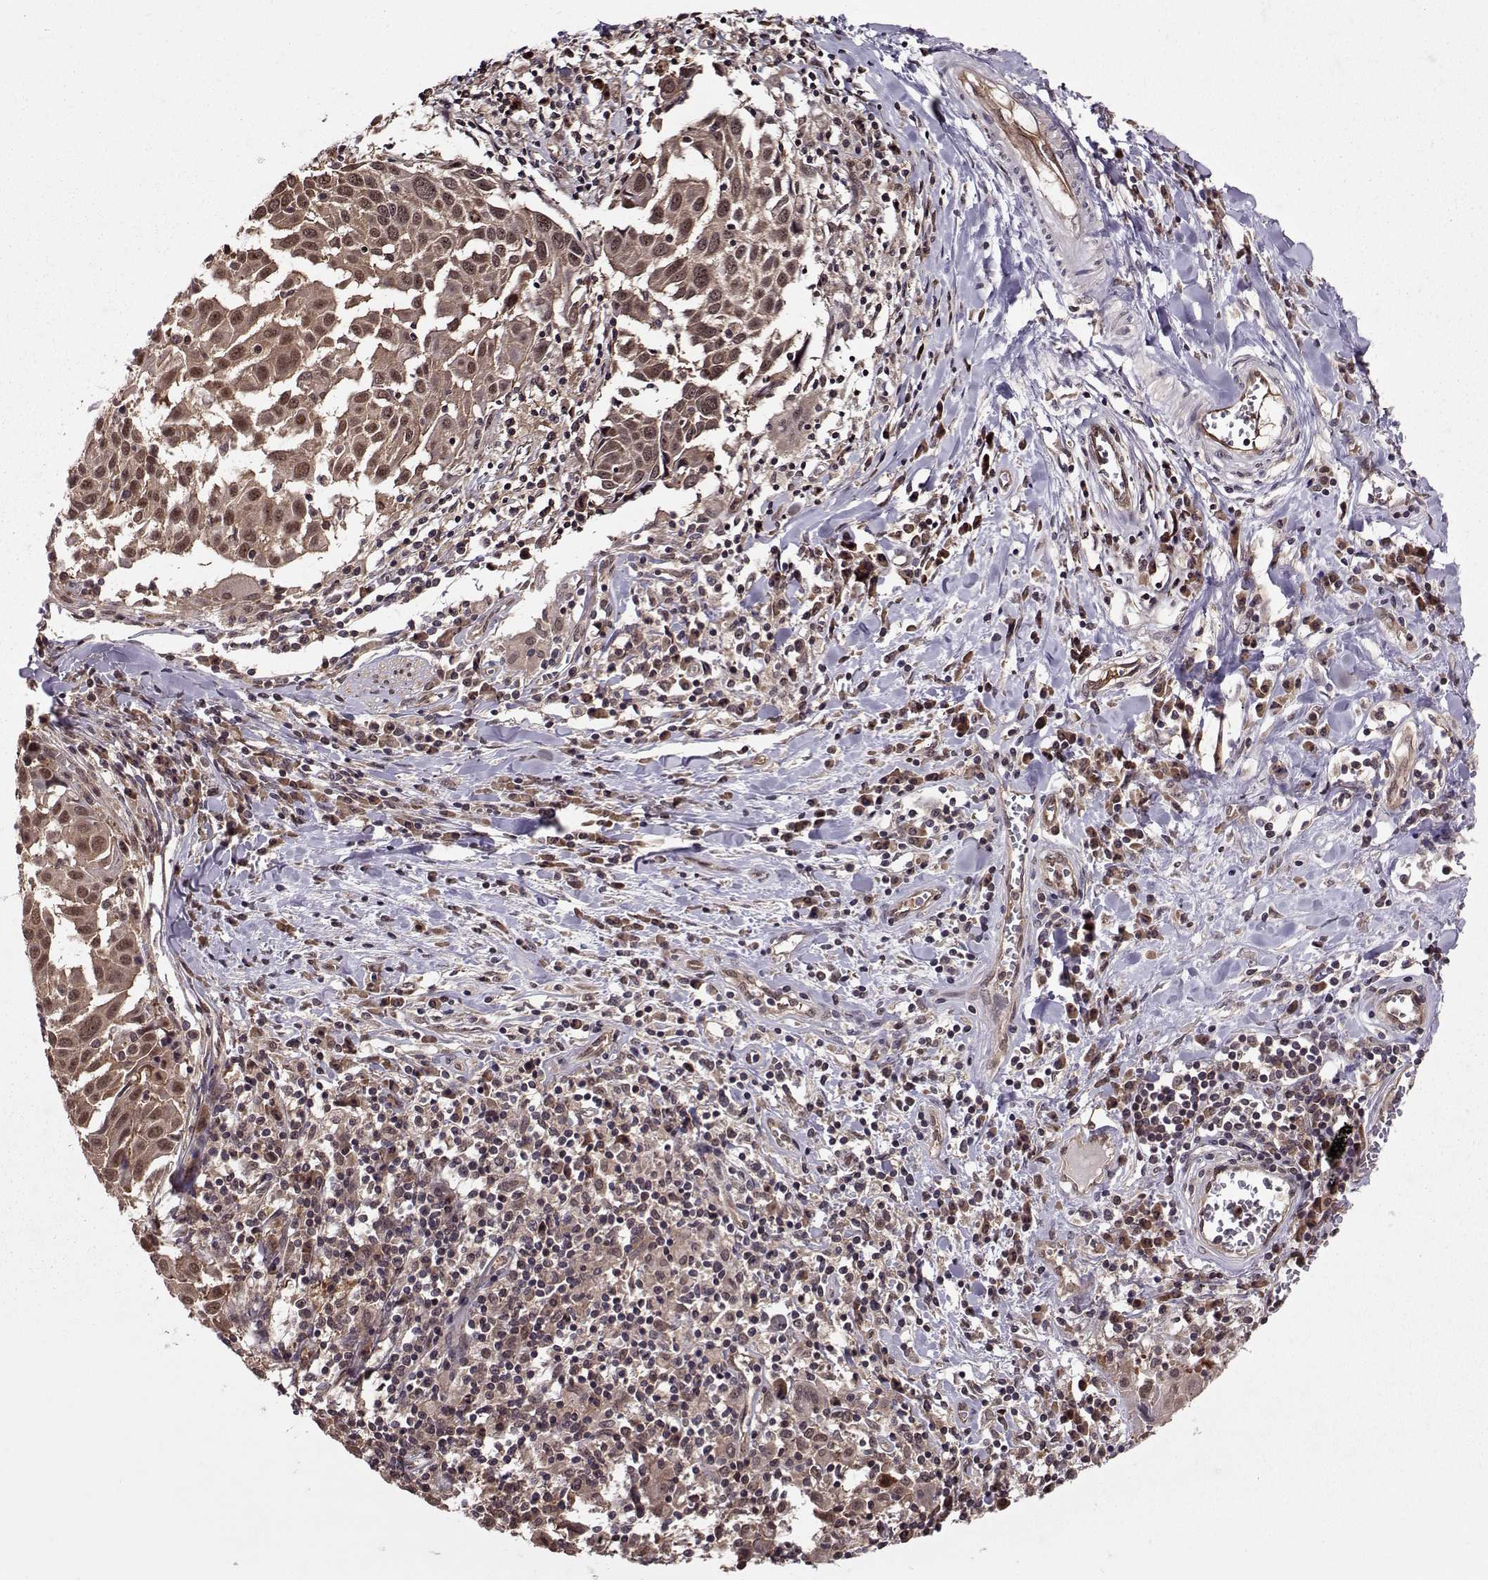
{"staining": {"intensity": "moderate", "quantity": "25%-75%", "location": "cytoplasmic/membranous,nuclear"}, "tissue": "lung cancer", "cell_type": "Tumor cells", "image_type": "cancer", "snomed": [{"axis": "morphology", "description": "Squamous cell carcinoma, NOS"}, {"axis": "topography", "description": "Lung"}], "caption": "A histopathology image of squamous cell carcinoma (lung) stained for a protein displays moderate cytoplasmic/membranous and nuclear brown staining in tumor cells.", "gene": "PPP2R2A", "patient": {"sex": "male", "age": 57}}